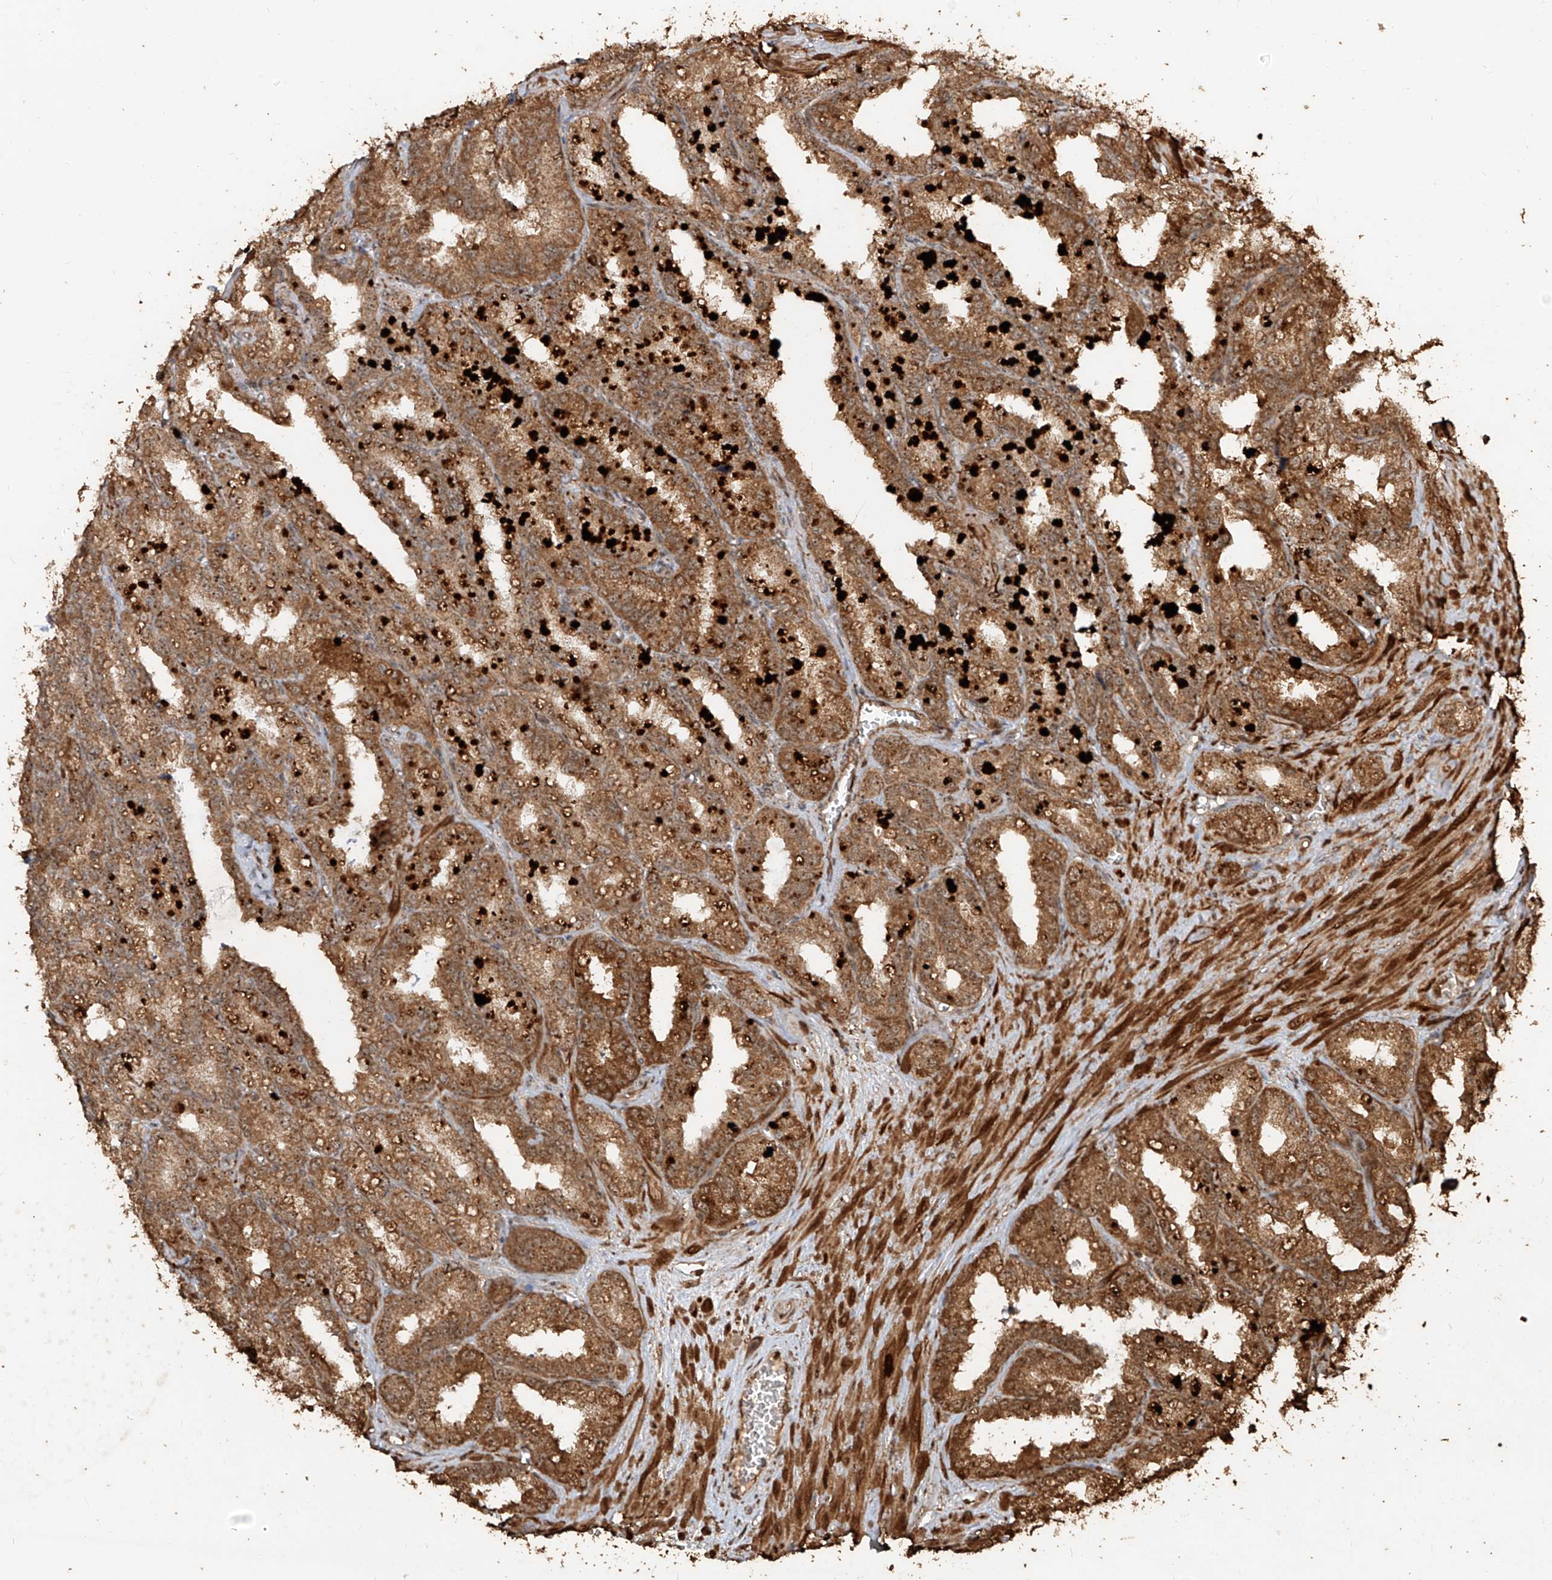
{"staining": {"intensity": "moderate", "quantity": ">75%", "location": "cytoplasmic/membranous,nuclear"}, "tissue": "seminal vesicle", "cell_type": "Glandular cells", "image_type": "normal", "snomed": [{"axis": "morphology", "description": "Normal tissue, NOS"}, {"axis": "topography", "description": "Prostate"}, {"axis": "topography", "description": "Seminal veicle"}], "caption": "Immunohistochemistry micrograph of benign seminal vesicle: seminal vesicle stained using immunohistochemistry shows medium levels of moderate protein expression localized specifically in the cytoplasmic/membranous,nuclear of glandular cells, appearing as a cytoplasmic/membranous,nuclear brown color.", "gene": "ZNF660", "patient": {"sex": "male", "age": 51}}